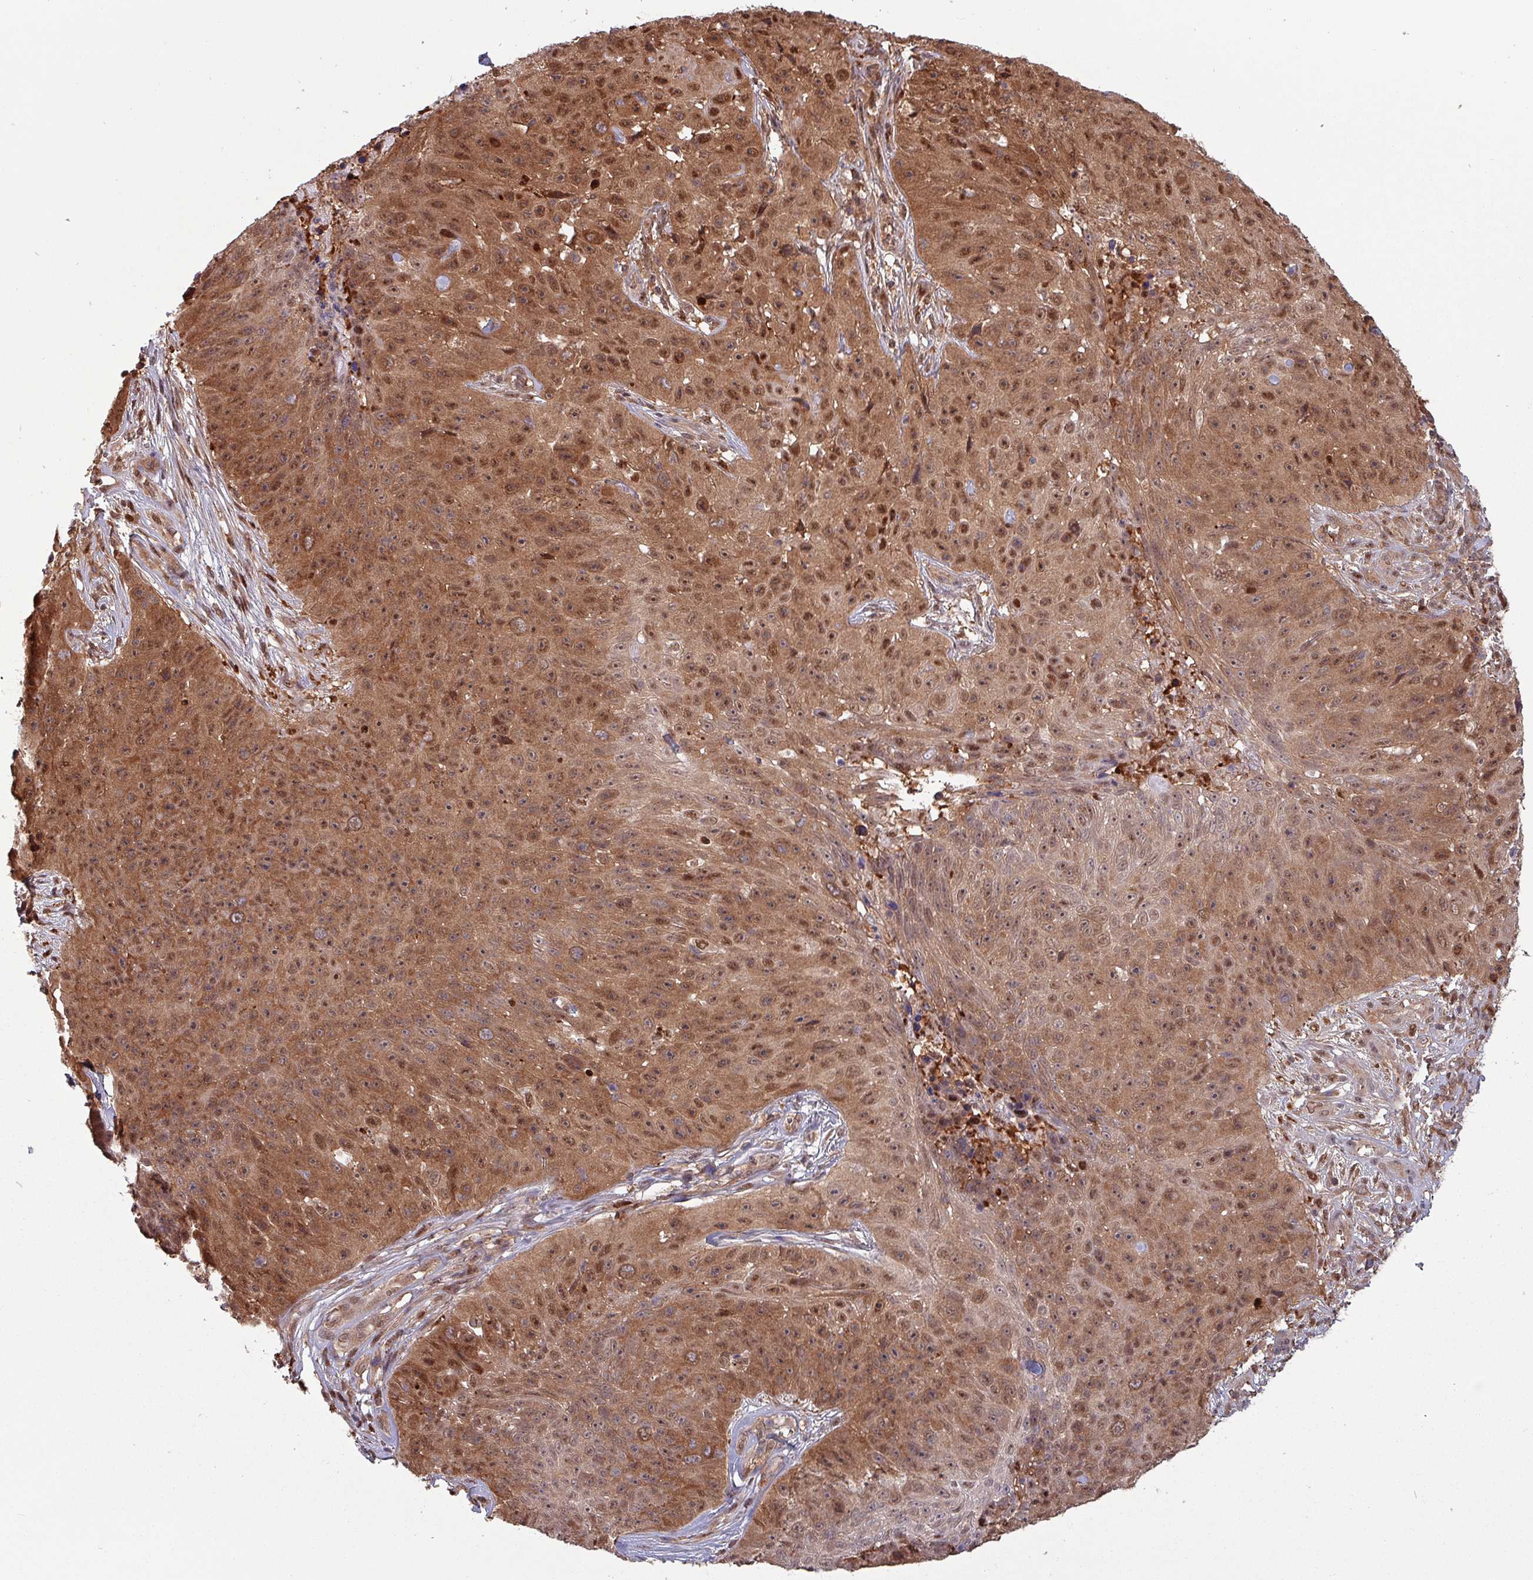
{"staining": {"intensity": "moderate", "quantity": ">75%", "location": "cytoplasmic/membranous,nuclear"}, "tissue": "skin cancer", "cell_type": "Tumor cells", "image_type": "cancer", "snomed": [{"axis": "morphology", "description": "Squamous cell carcinoma, NOS"}, {"axis": "topography", "description": "Skin"}], "caption": "Skin cancer (squamous cell carcinoma) was stained to show a protein in brown. There is medium levels of moderate cytoplasmic/membranous and nuclear staining in approximately >75% of tumor cells.", "gene": "PSMB8", "patient": {"sex": "female", "age": 87}}